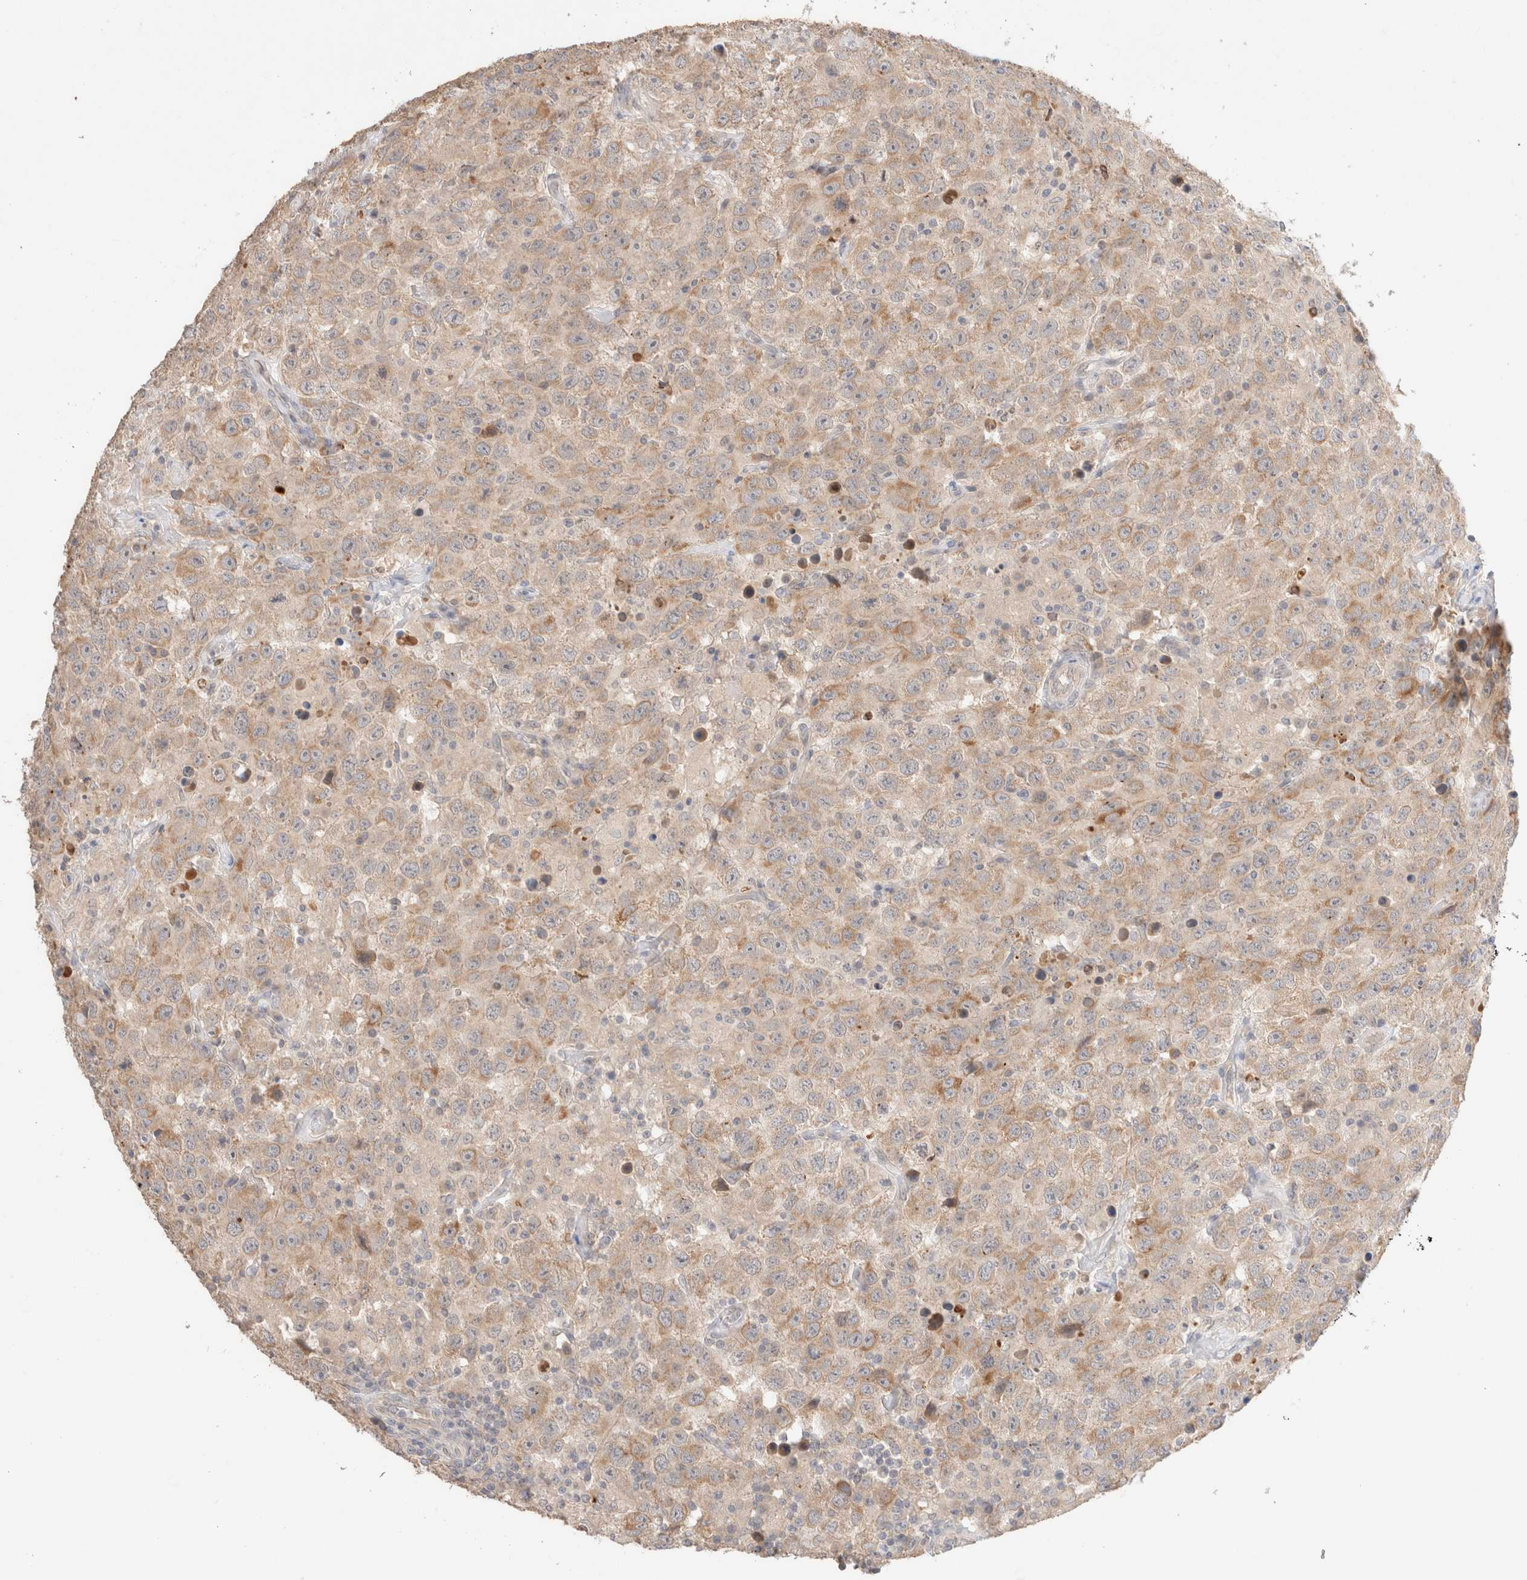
{"staining": {"intensity": "weak", "quantity": ">75%", "location": "cytoplasmic/membranous"}, "tissue": "testis cancer", "cell_type": "Tumor cells", "image_type": "cancer", "snomed": [{"axis": "morphology", "description": "Seminoma, NOS"}, {"axis": "topography", "description": "Testis"}], "caption": "This photomicrograph displays immunohistochemistry (IHC) staining of seminoma (testis), with low weak cytoplasmic/membranous positivity in approximately >75% of tumor cells.", "gene": "TRIM41", "patient": {"sex": "male", "age": 41}}